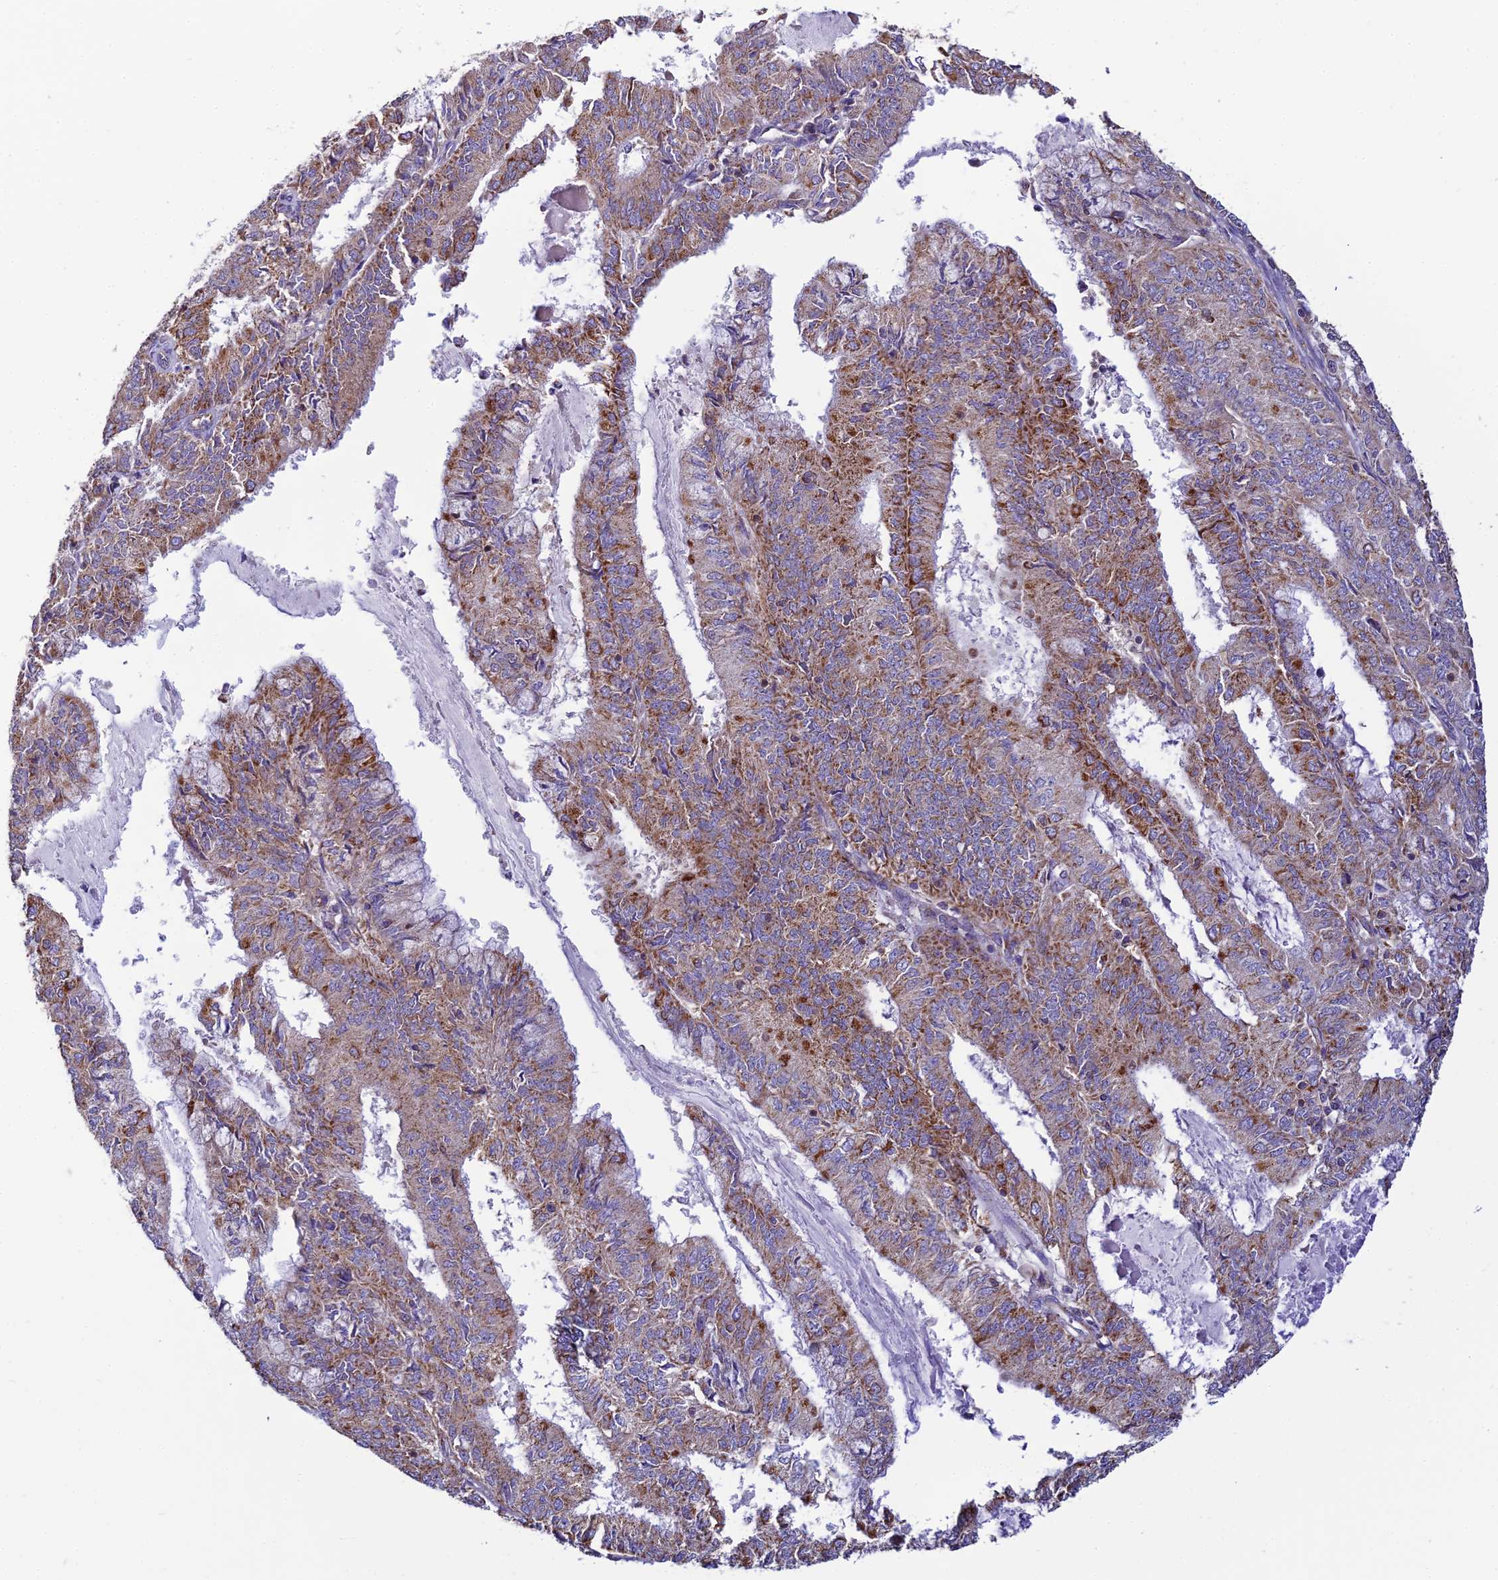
{"staining": {"intensity": "moderate", "quantity": "25%-75%", "location": "cytoplasmic/membranous"}, "tissue": "endometrial cancer", "cell_type": "Tumor cells", "image_type": "cancer", "snomed": [{"axis": "morphology", "description": "Adenocarcinoma, NOS"}, {"axis": "topography", "description": "Endometrium"}], "caption": "An image of human endometrial adenocarcinoma stained for a protein exhibits moderate cytoplasmic/membranous brown staining in tumor cells.", "gene": "NIPSNAP3A", "patient": {"sex": "female", "age": 57}}